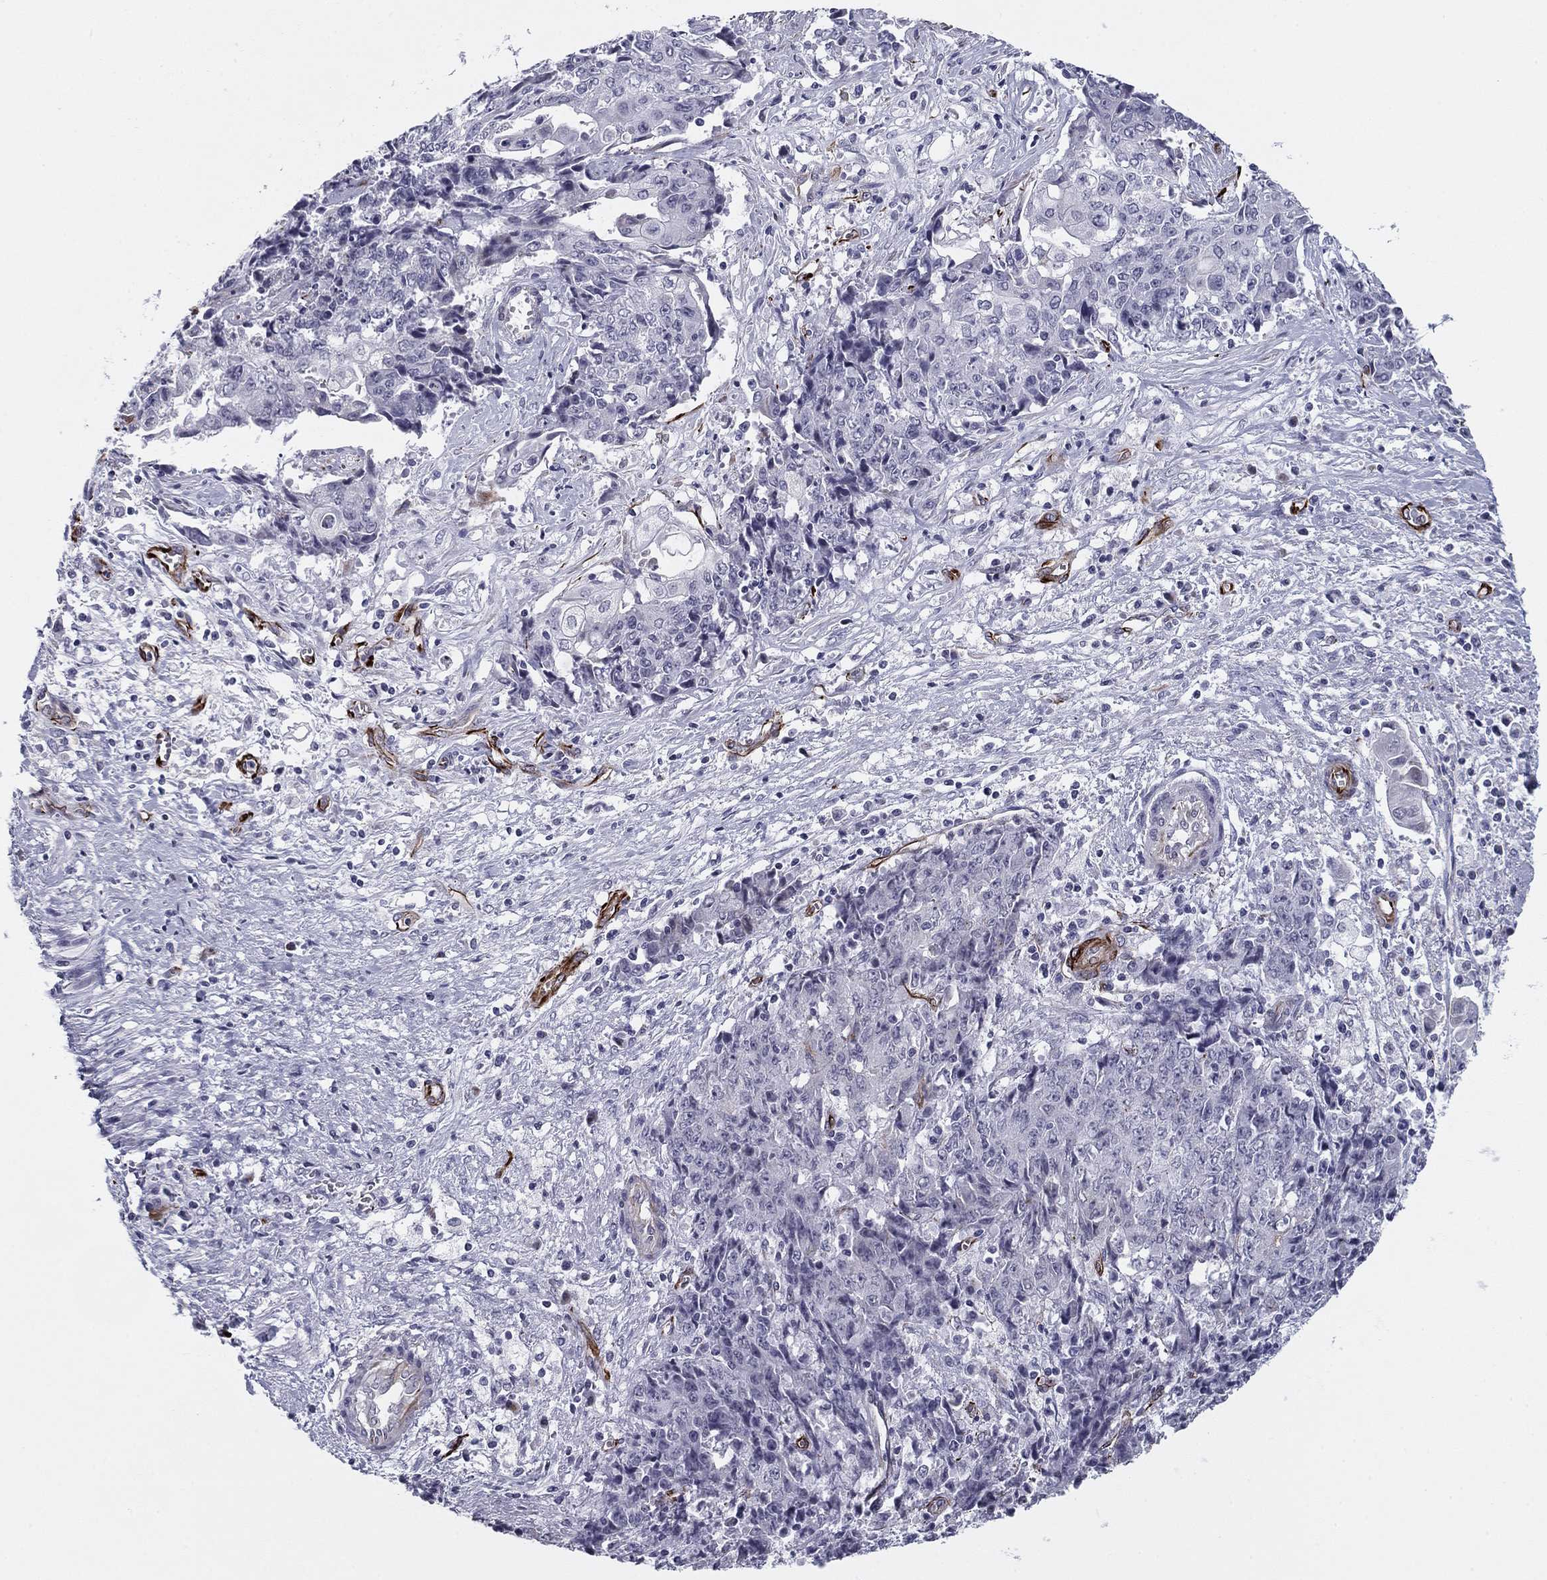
{"staining": {"intensity": "negative", "quantity": "none", "location": "none"}, "tissue": "ovarian cancer", "cell_type": "Tumor cells", "image_type": "cancer", "snomed": [{"axis": "morphology", "description": "Carcinoma, endometroid"}, {"axis": "topography", "description": "Ovary"}], "caption": "Immunohistochemical staining of ovarian endometroid carcinoma demonstrates no significant staining in tumor cells.", "gene": "ANKS4B", "patient": {"sex": "female", "age": 42}}